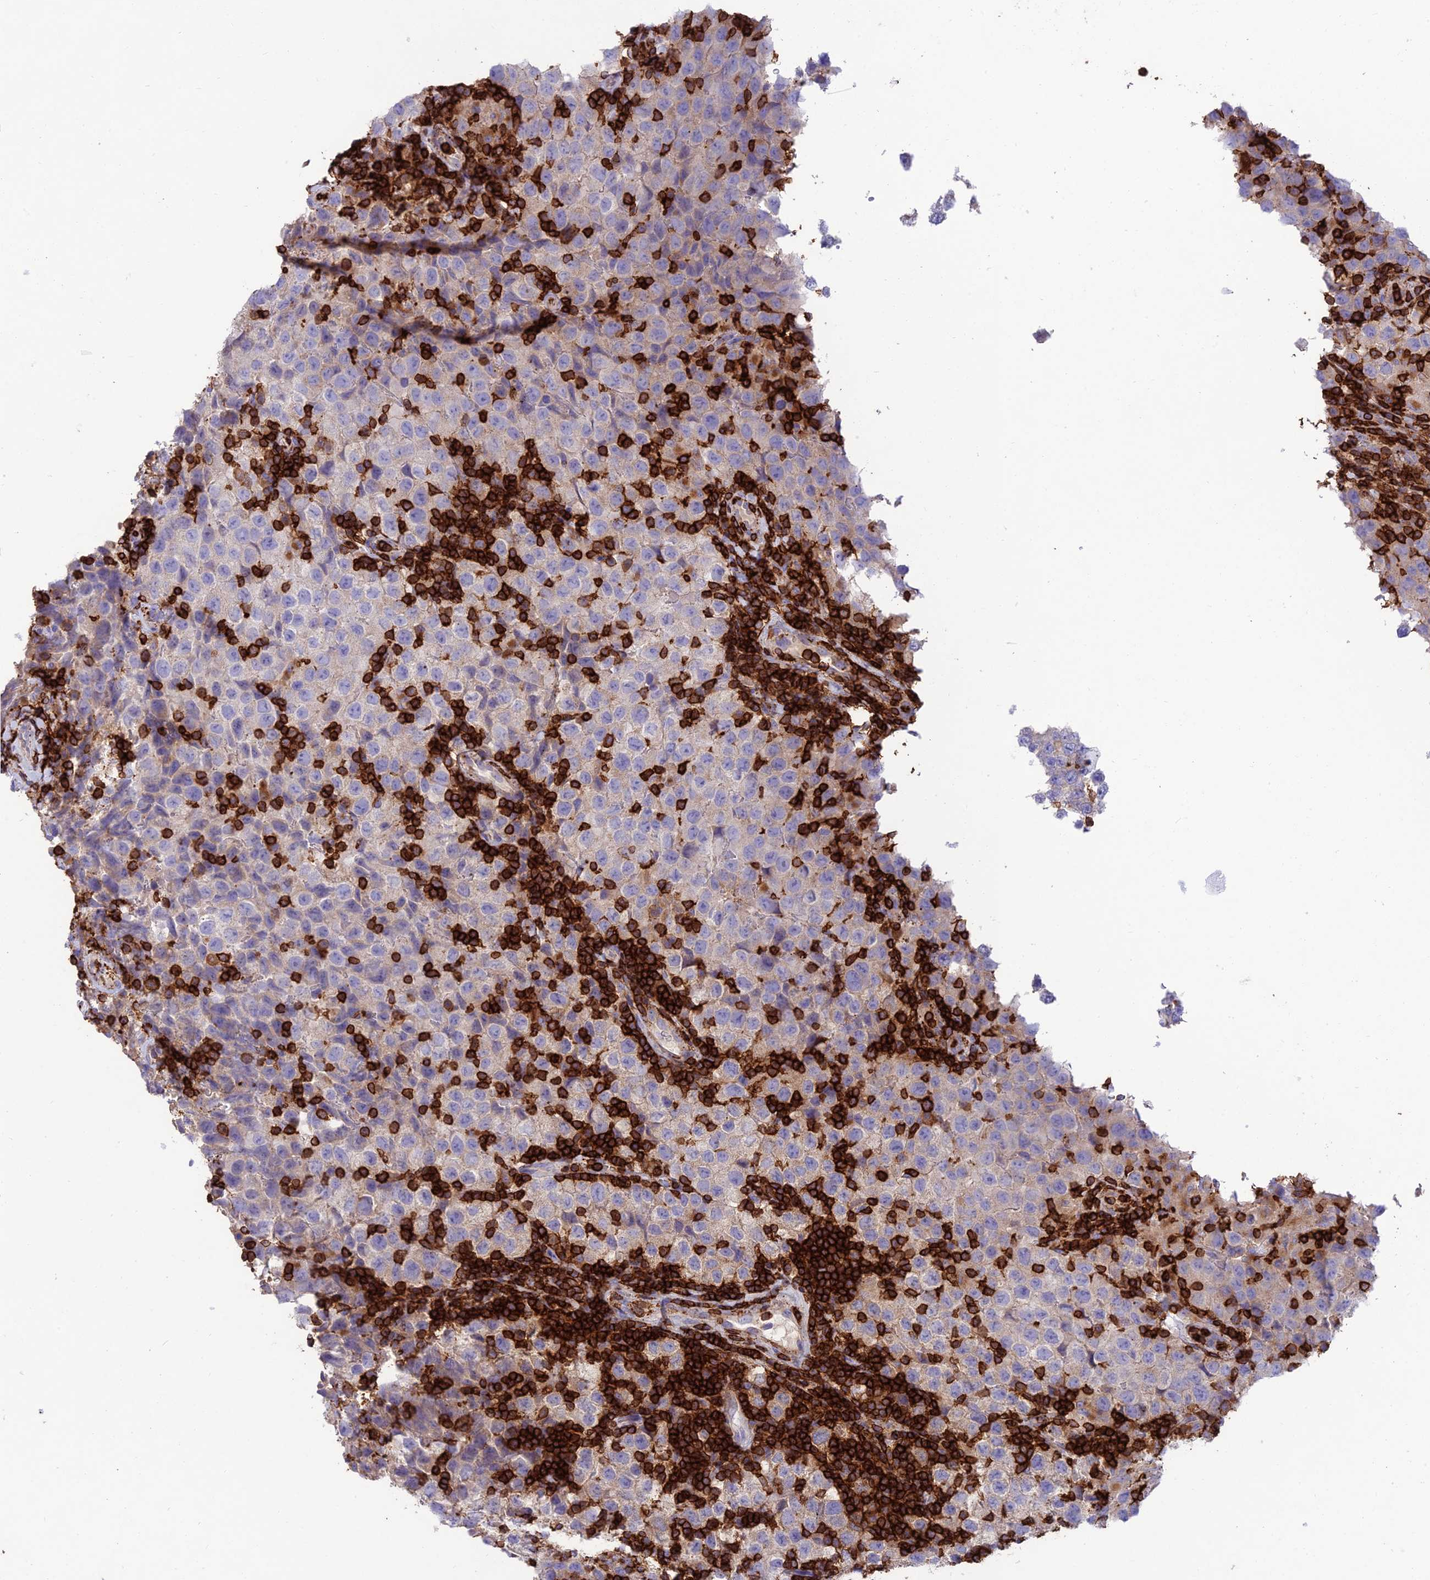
{"staining": {"intensity": "negative", "quantity": "none", "location": "none"}, "tissue": "testis cancer", "cell_type": "Tumor cells", "image_type": "cancer", "snomed": [{"axis": "morphology", "description": "Seminoma, NOS"}, {"axis": "morphology", "description": "Carcinoma, Embryonal, NOS"}, {"axis": "topography", "description": "Testis"}], "caption": "The photomicrograph demonstrates no staining of tumor cells in testis seminoma. (DAB (3,3'-diaminobenzidine) IHC visualized using brightfield microscopy, high magnification).", "gene": "PTPRCAP", "patient": {"sex": "male", "age": 41}}